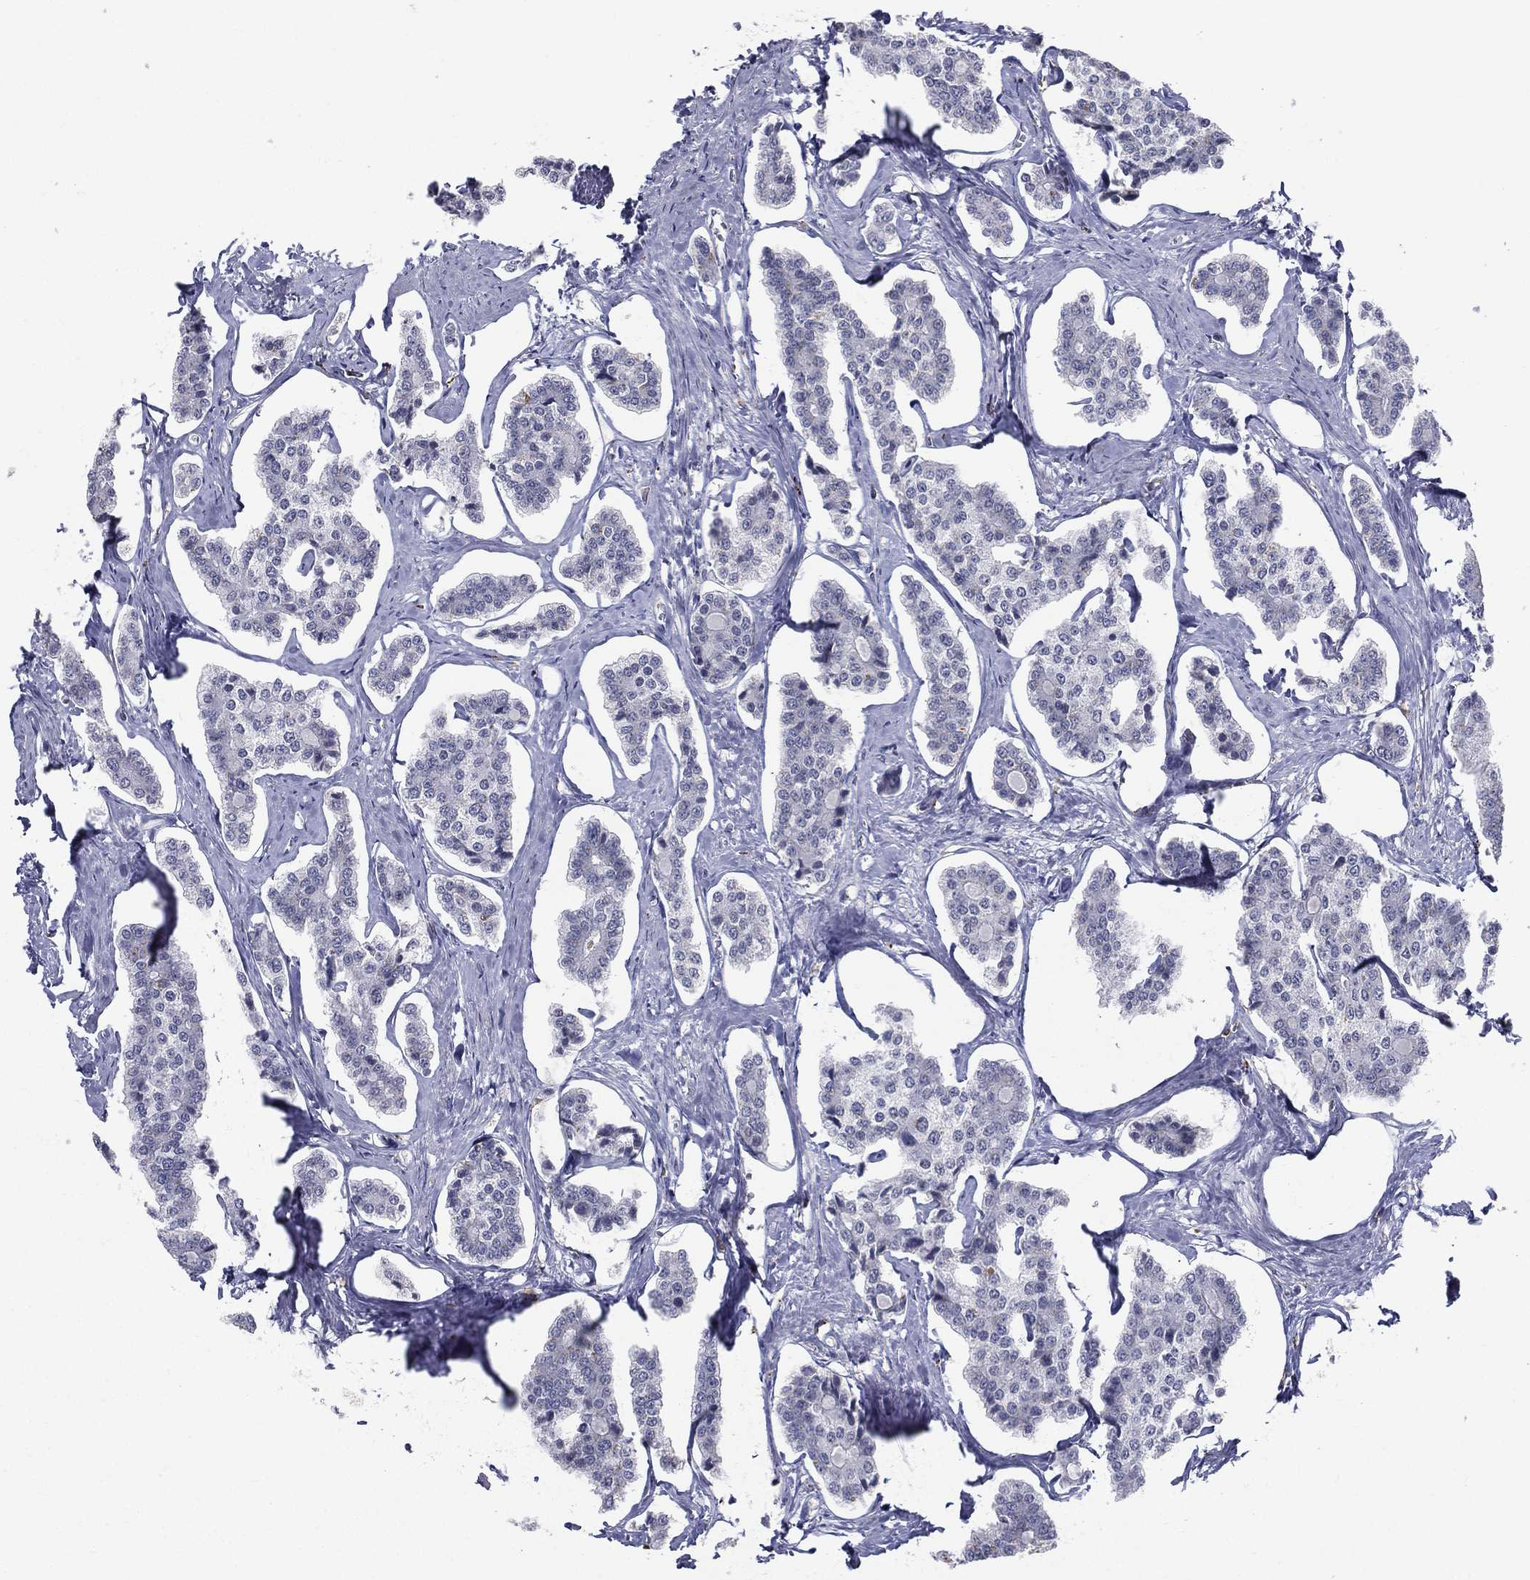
{"staining": {"intensity": "negative", "quantity": "none", "location": "none"}, "tissue": "carcinoid", "cell_type": "Tumor cells", "image_type": "cancer", "snomed": [{"axis": "morphology", "description": "Carcinoid, malignant, NOS"}, {"axis": "topography", "description": "Small intestine"}], "caption": "Tumor cells show no significant protein staining in carcinoid.", "gene": "EVI2B", "patient": {"sex": "female", "age": 65}}